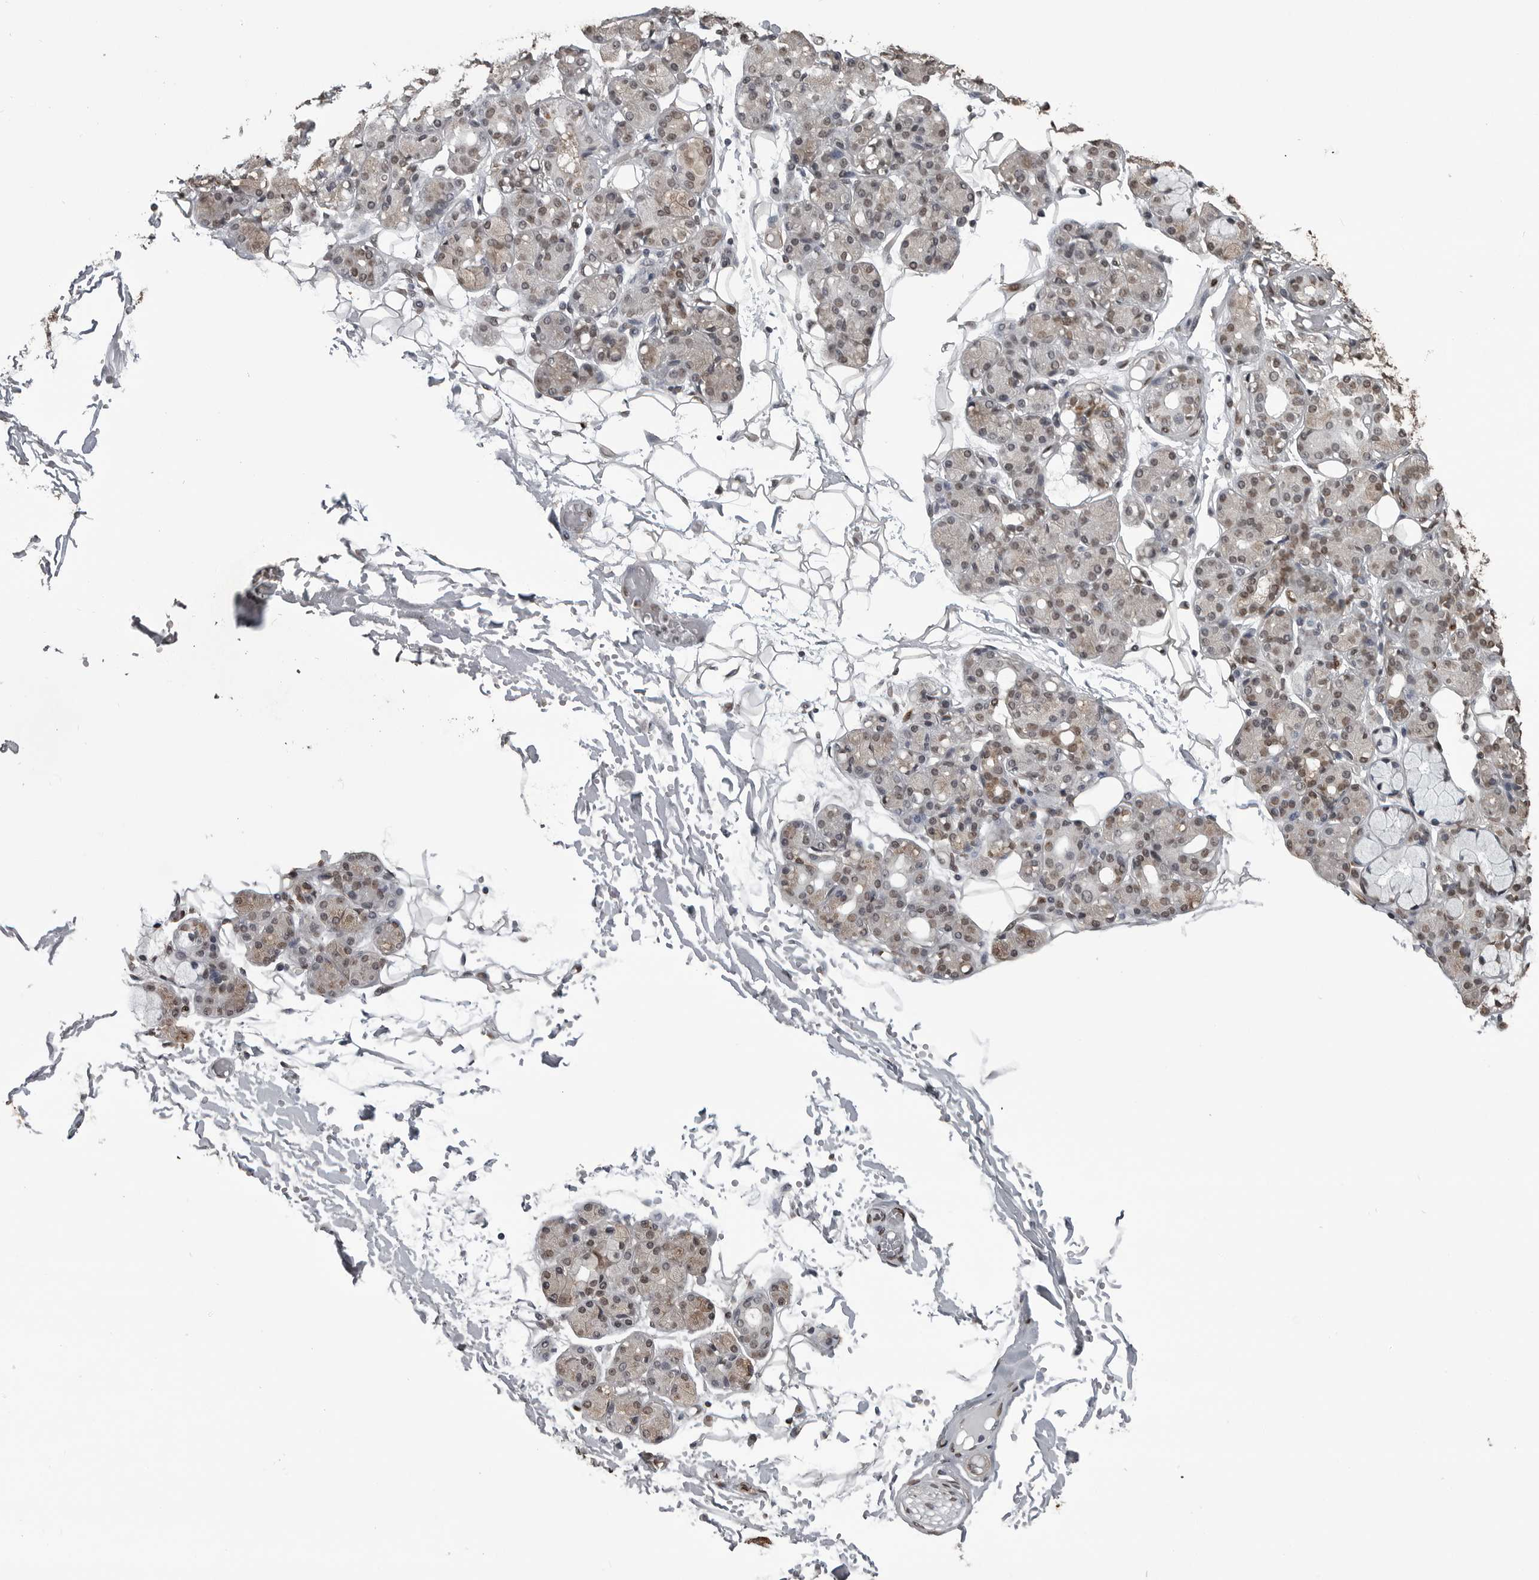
{"staining": {"intensity": "weak", "quantity": ">75%", "location": "nuclear"}, "tissue": "salivary gland", "cell_type": "Glandular cells", "image_type": "normal", "snomed": [{"axis": "morphology", "description": "Normal tissue, NOS"}, {"axis": "topography", "description": "Salivary gland"}], "caption": "Immunohistochemistry (IHC) photomicrograph of normal human salivary gland stained for a protein (brown), which reveals low levels of weak nuclear expression in about >75% of glandular cells.", "gene": "SMAD2", "patient": {"sex": "male", "age": 63}}